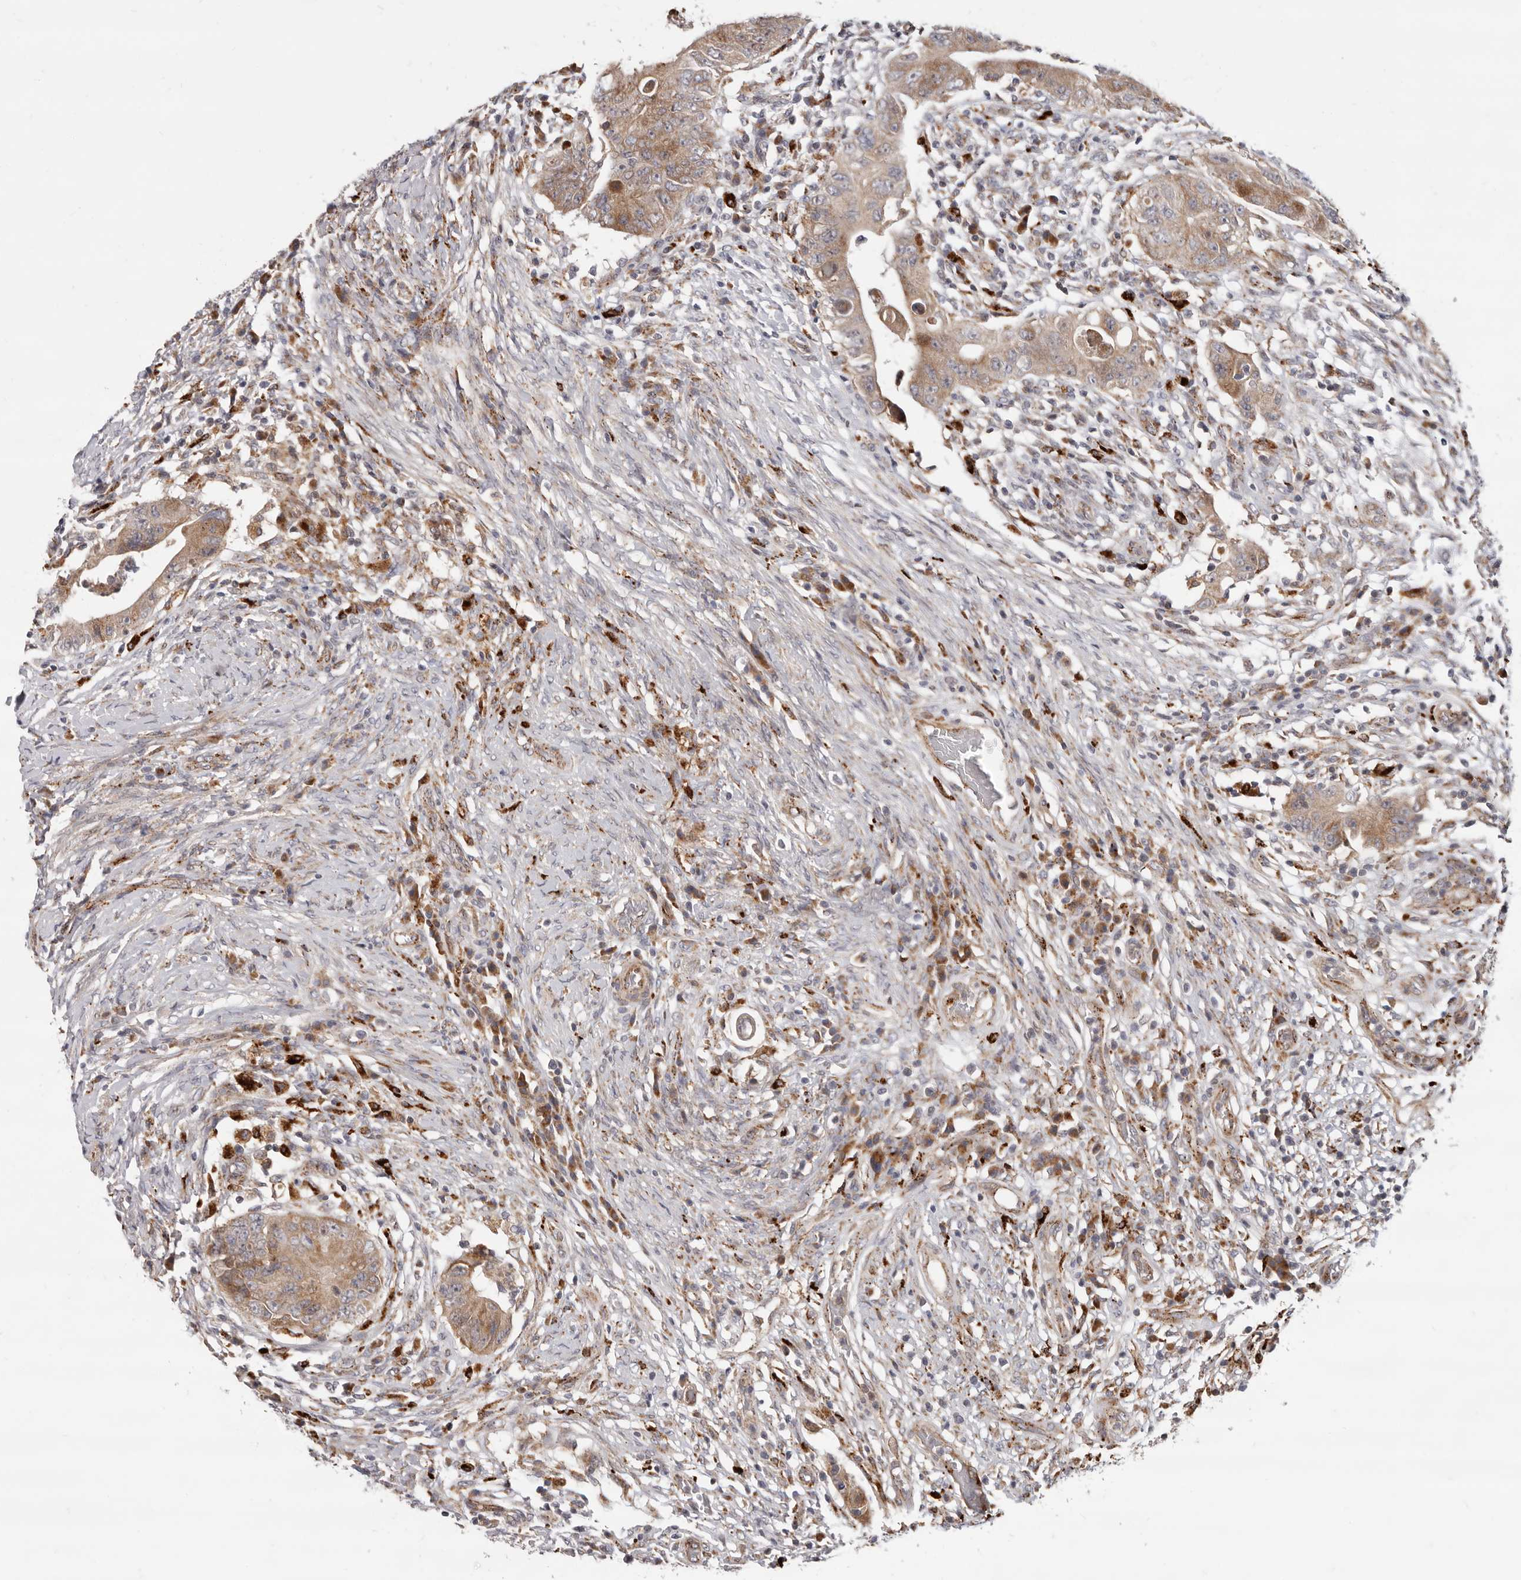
{"staining": {"intensity": "moderate", "quantity": ">75%", "location": "cytoplasmic/membranous"}, "tissue": "colorectal cancer", "cell_type": "Tumor cells", "image_type": "cancer", "snomed": [{"axis": "morphology", "description": "Adenocarcinoma, NOS"}, {"axis": "topography", "description": "Rectum"}], "caption": "Colorectal adenocarcinoma was stained to show a protein in brown. There is medium levels of moderate cytoplasmic/membranous expression in approximately >75% of tumor cells. Nuclei are stained in blue.", "gene": "TOR3A", "patient": {"sex": "female", "age": 71}}